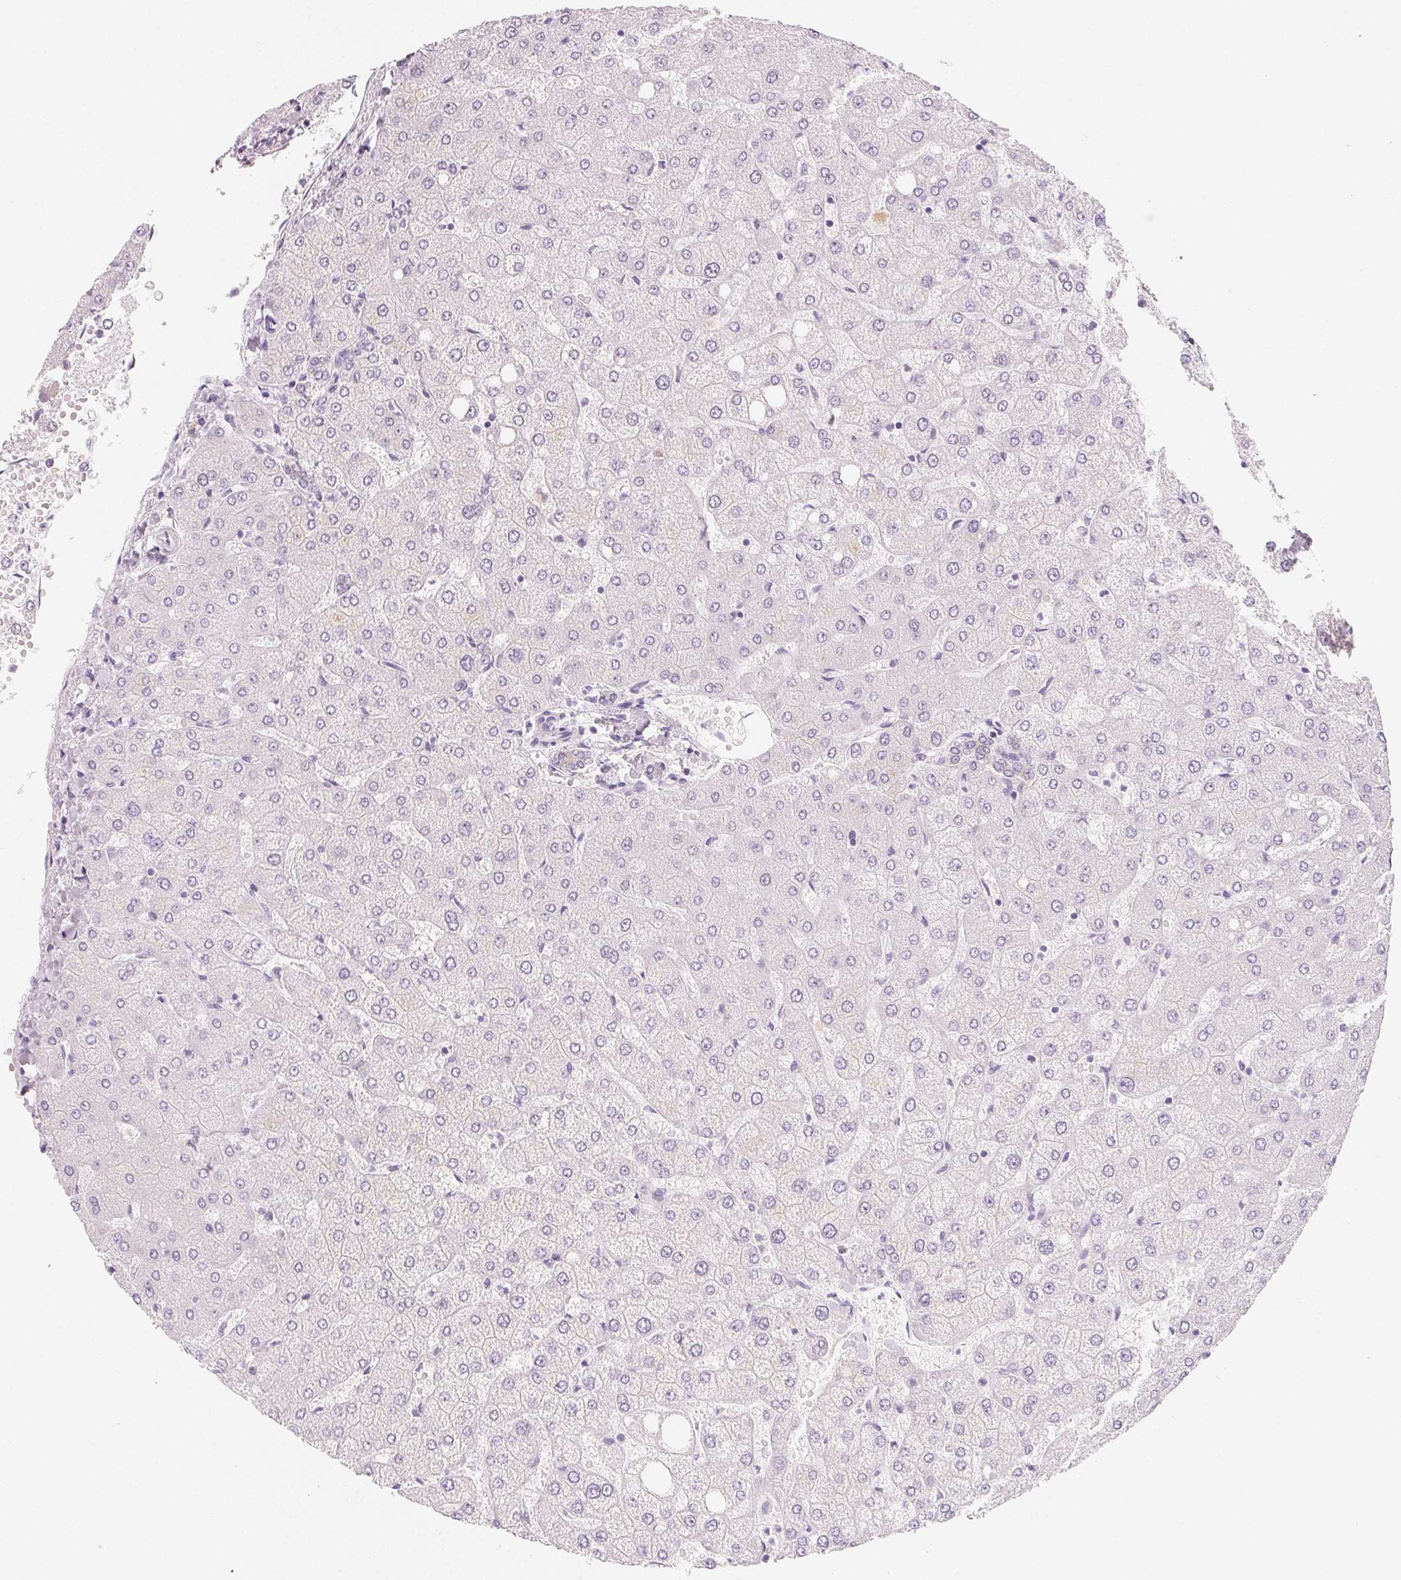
{"staining": {"intensity": "negative", "quantity": "none", "location": "none"}, "tissue": "liver", "cell_type": "Cholangiocytes", "image_type": "normal", "snomed": [{"axis": "morphology", "description": "Normal tissue, NOS"}, {"axis": "topography", "description": "Liver"}], "caption": "Immunohistochemistry (IHC) image of normal liver: liver stained with DAB (3,3'-diaminobenzidine) demonstrates no significant protein staining in cholangiocytes. Nuclei are stained in blue.", "gene": "SH3GL2", "patient": {"sex": "female", "age": 54}}